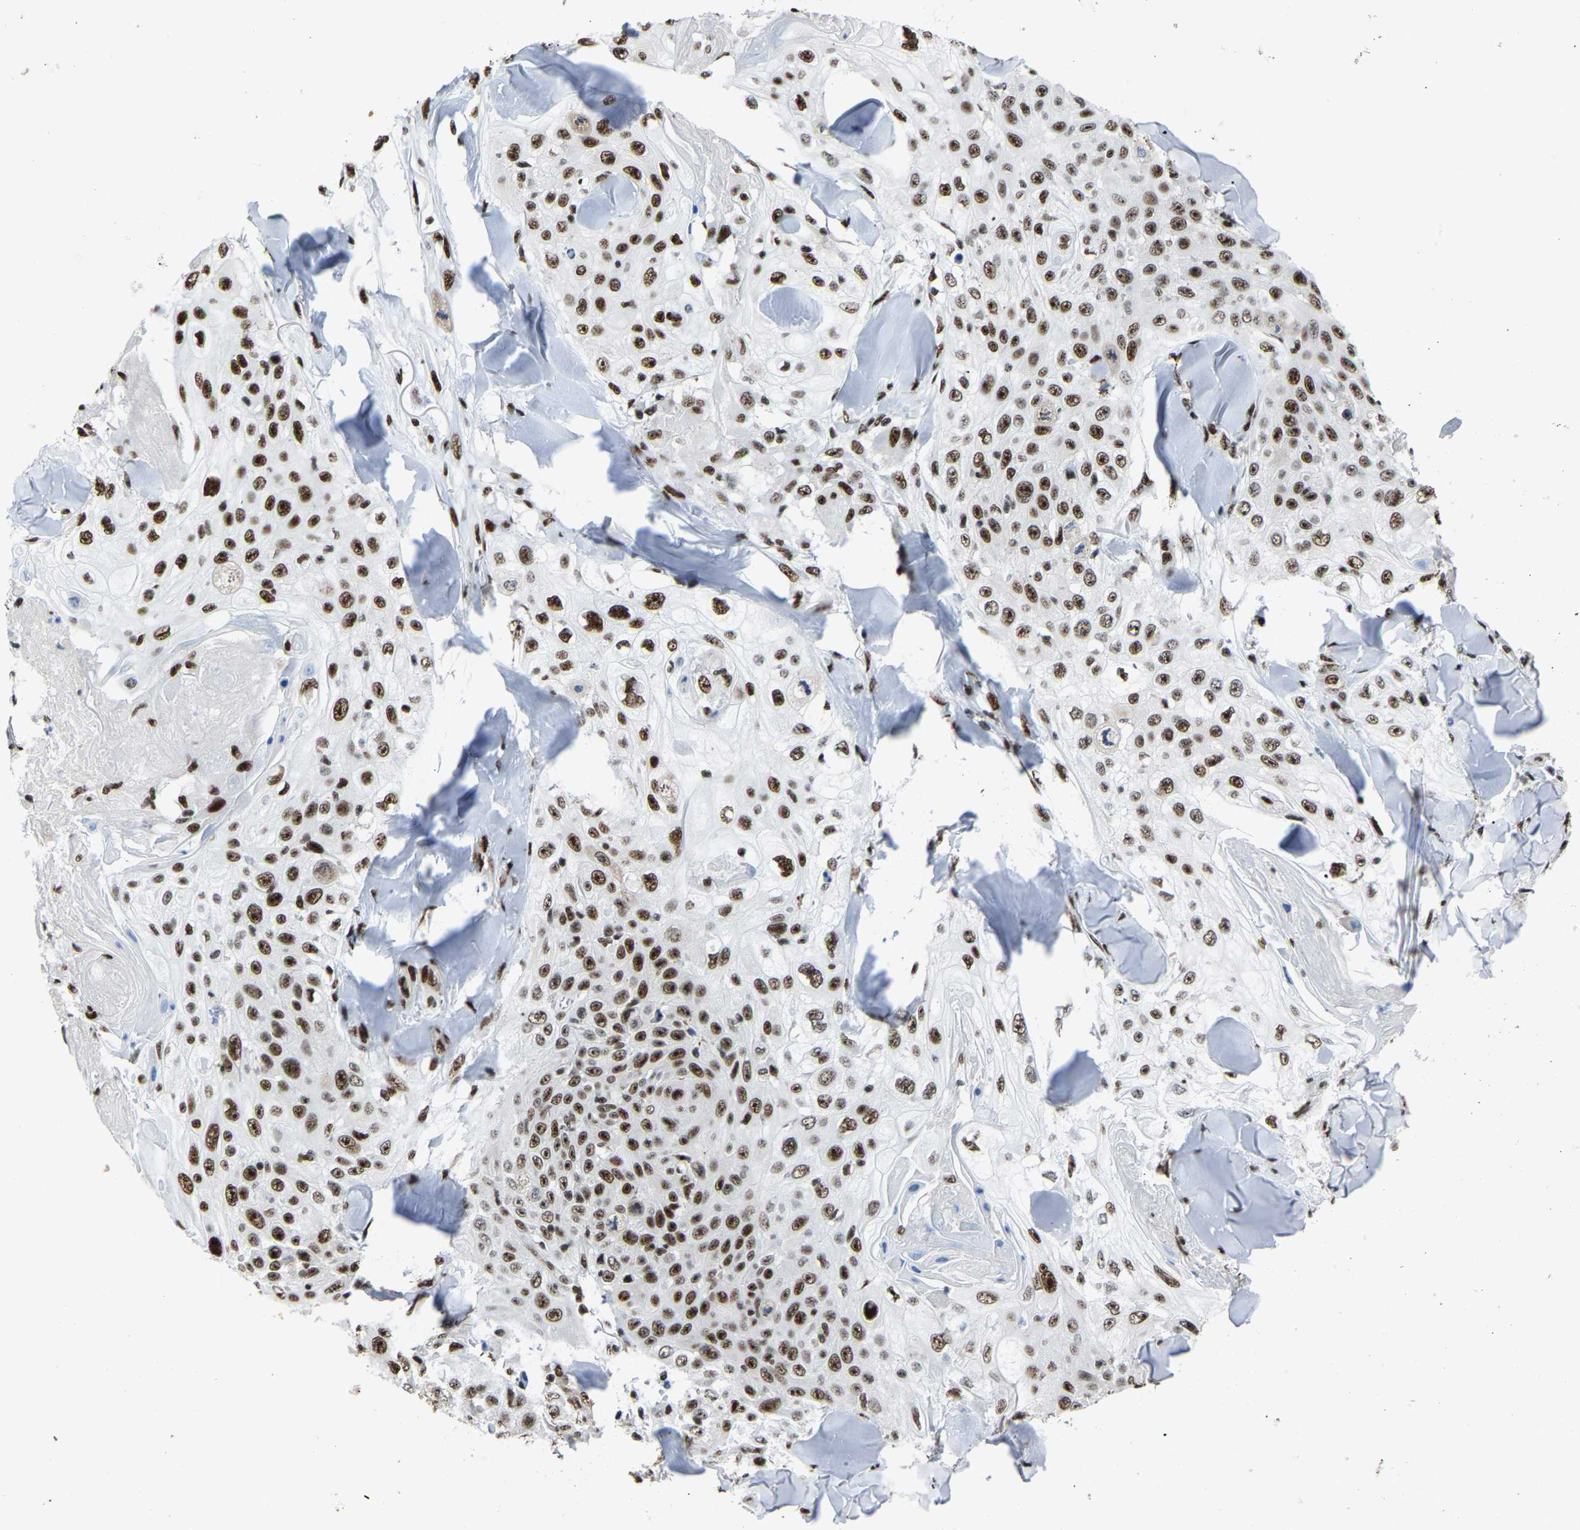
{"staining": {"intensity": "strong", "quantity": ">75%", "location": "nuclear"}, "tissue": "skin cancer", "cell_type": "Tumor cells", "image_type": "cancer", "snomed": [{"axis": "morphology", "description": "Squamous cell carcinoma, NOS"}, {"axis": "topography", "description": "Skin"}], "caption": "Squamous cell carcinoma (skin) was stained to show a protein in brown. There is high levels of strong nuclear positivity in approximately >75% of tumor cells.", "gene": "DDX5", "patient": {"sex": "male", "age": 86}}